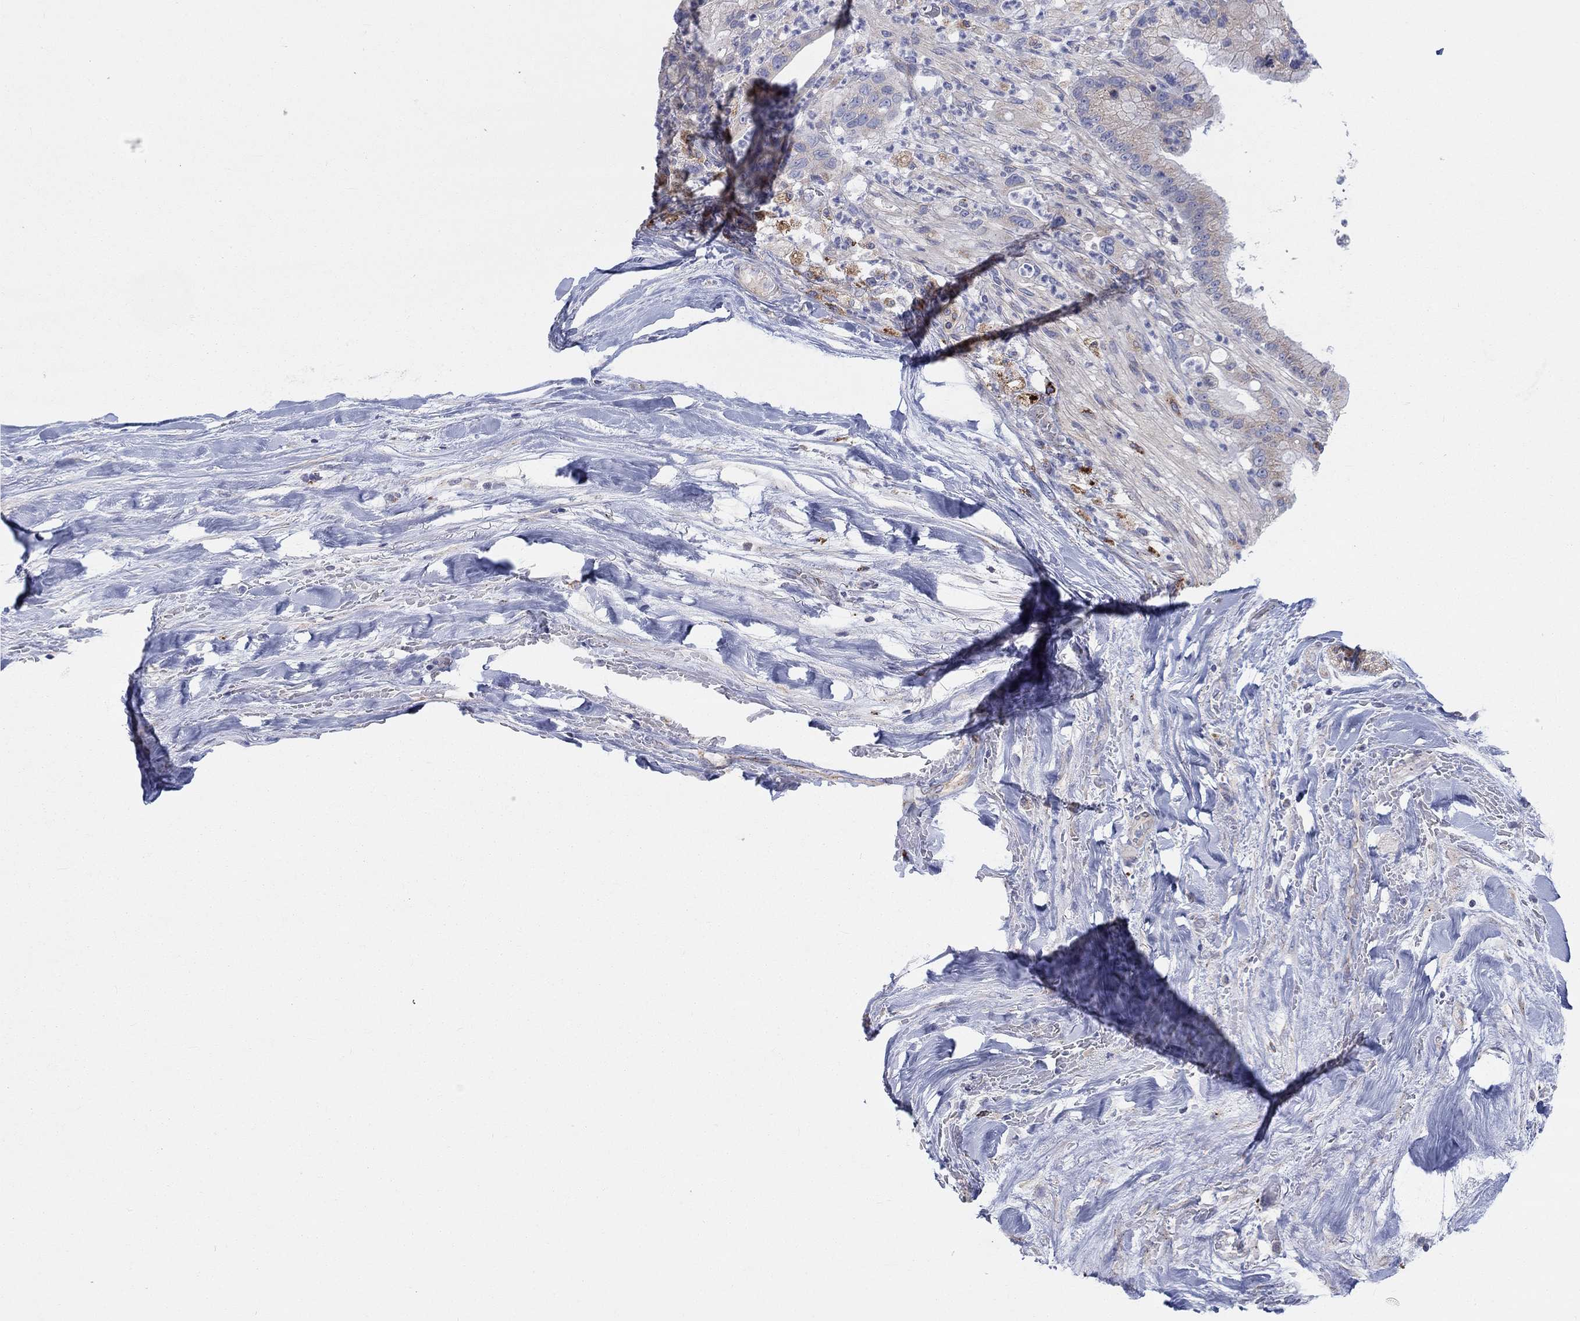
{"staining": {"intensity": "negative", "quantity": "none", "location": "none"}, "tissue": "liver cancer", "cell_type": "Tumor cells", "image_type": "cancer", "snomed": [{"axis": "morphology", "description": "Cholangiocarcinoma"}, {"axis": "topography", "description": "Liver"}], "caption": "The immunohistochemistry histopathology image has no significant staining in tumor cells of liver cancer (cholangiocarcinoma) tissue. Brightfield microscopy of immunohistochemistry stained with DAB (brown) and hematoxylin (blue), captured at high magnification.", "gene": "BCO2", "patient": {"sex": "female", "age": 54}}